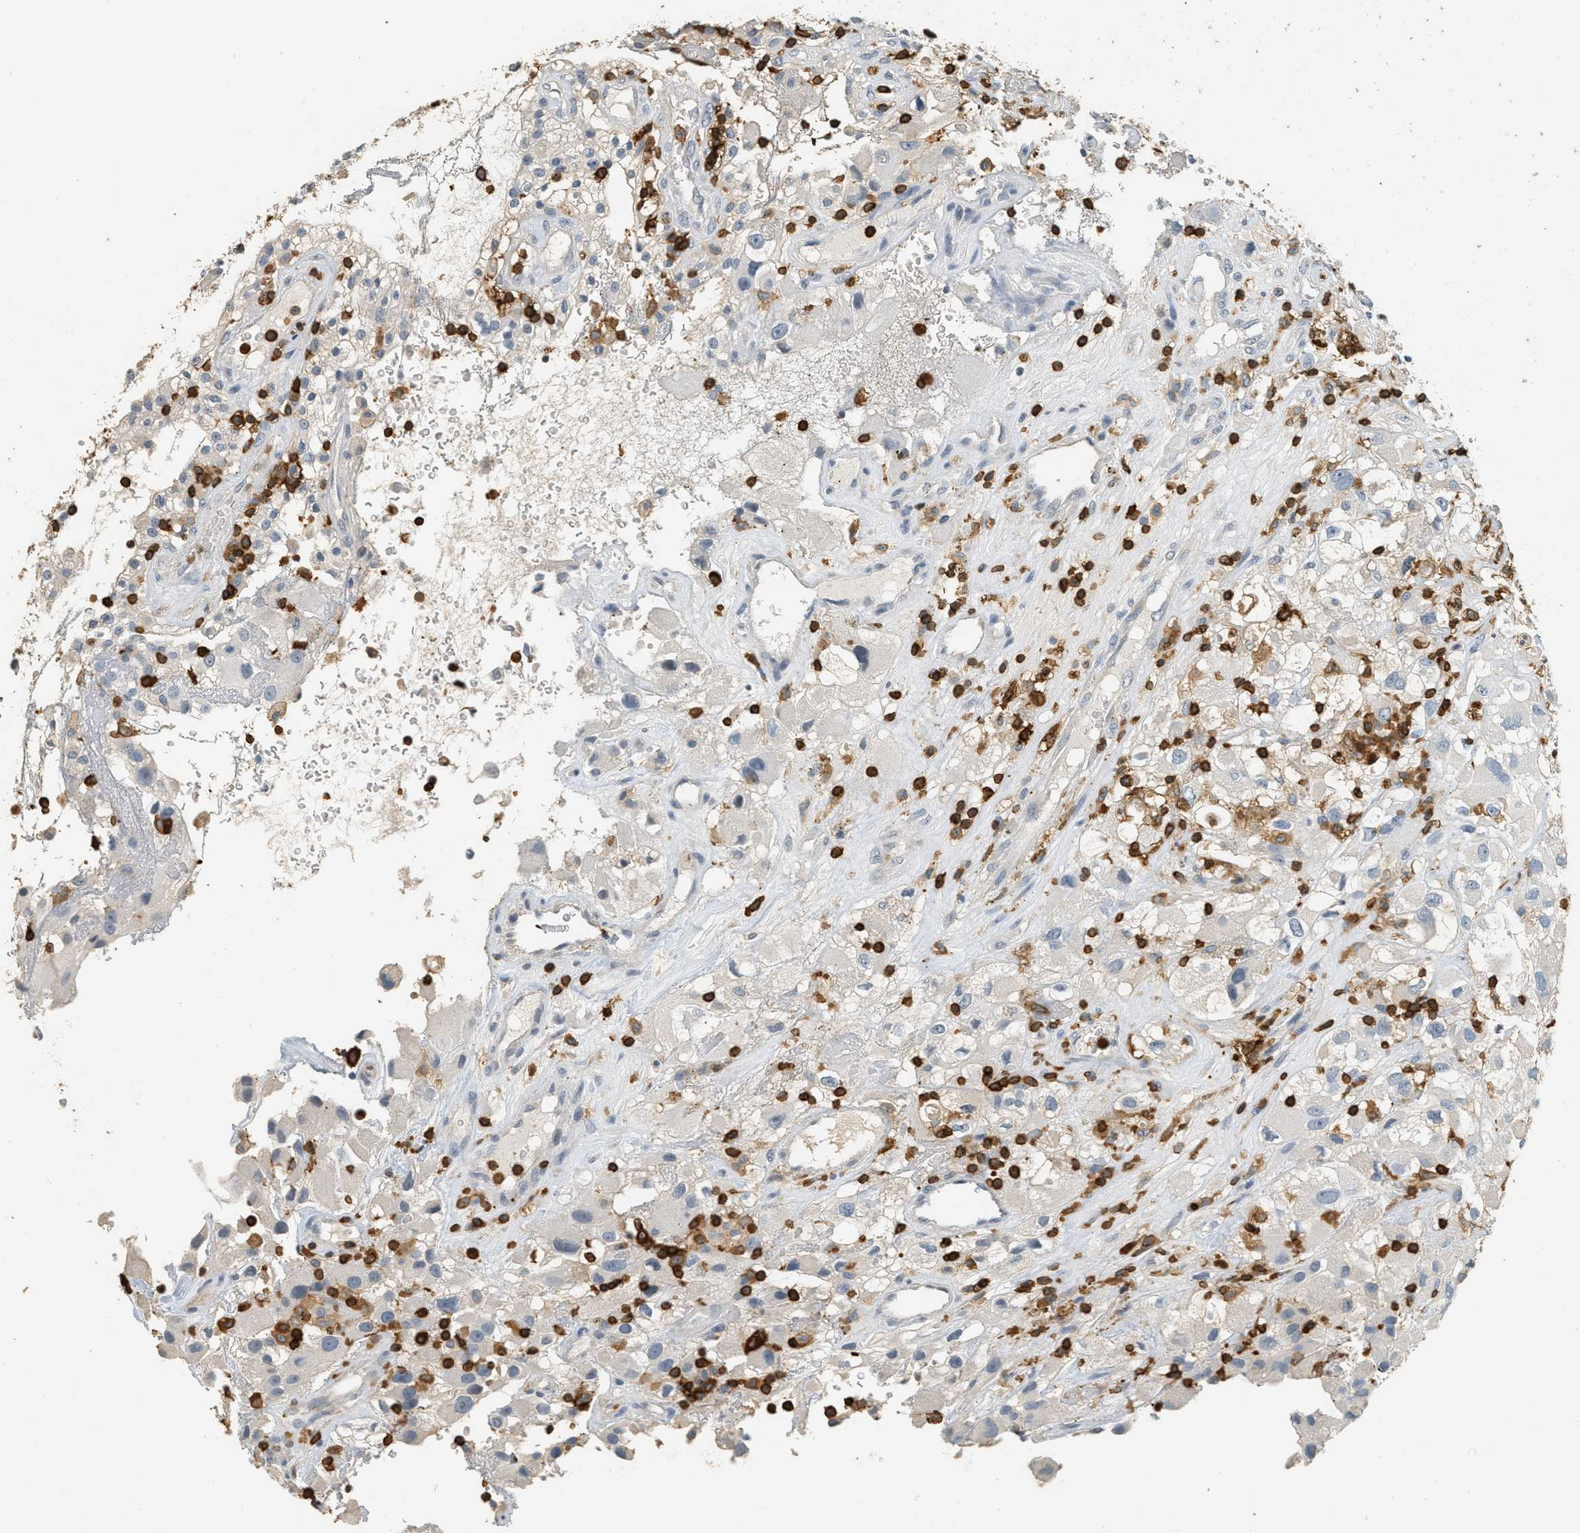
{"staining": {"intensity": "weak", "quantity": "<25%", "location": "cytoplasmic/membranous"}, "tissue": "renal cancer", "cell_type": "Tumor cells", "image_type": "cancer", "snomed": [{"axis": "morphology", "description": "Adenocarcinoma, NOS"}, {"axis": "topography", "description": "Kidney"}], "caption": "Immunohistochemical staining of renal cancer (adenocarcinoma) displays no significant positivity in tumor cells.", "gene": "LSP1", "patient": {"sex": "female", "age": 52}}